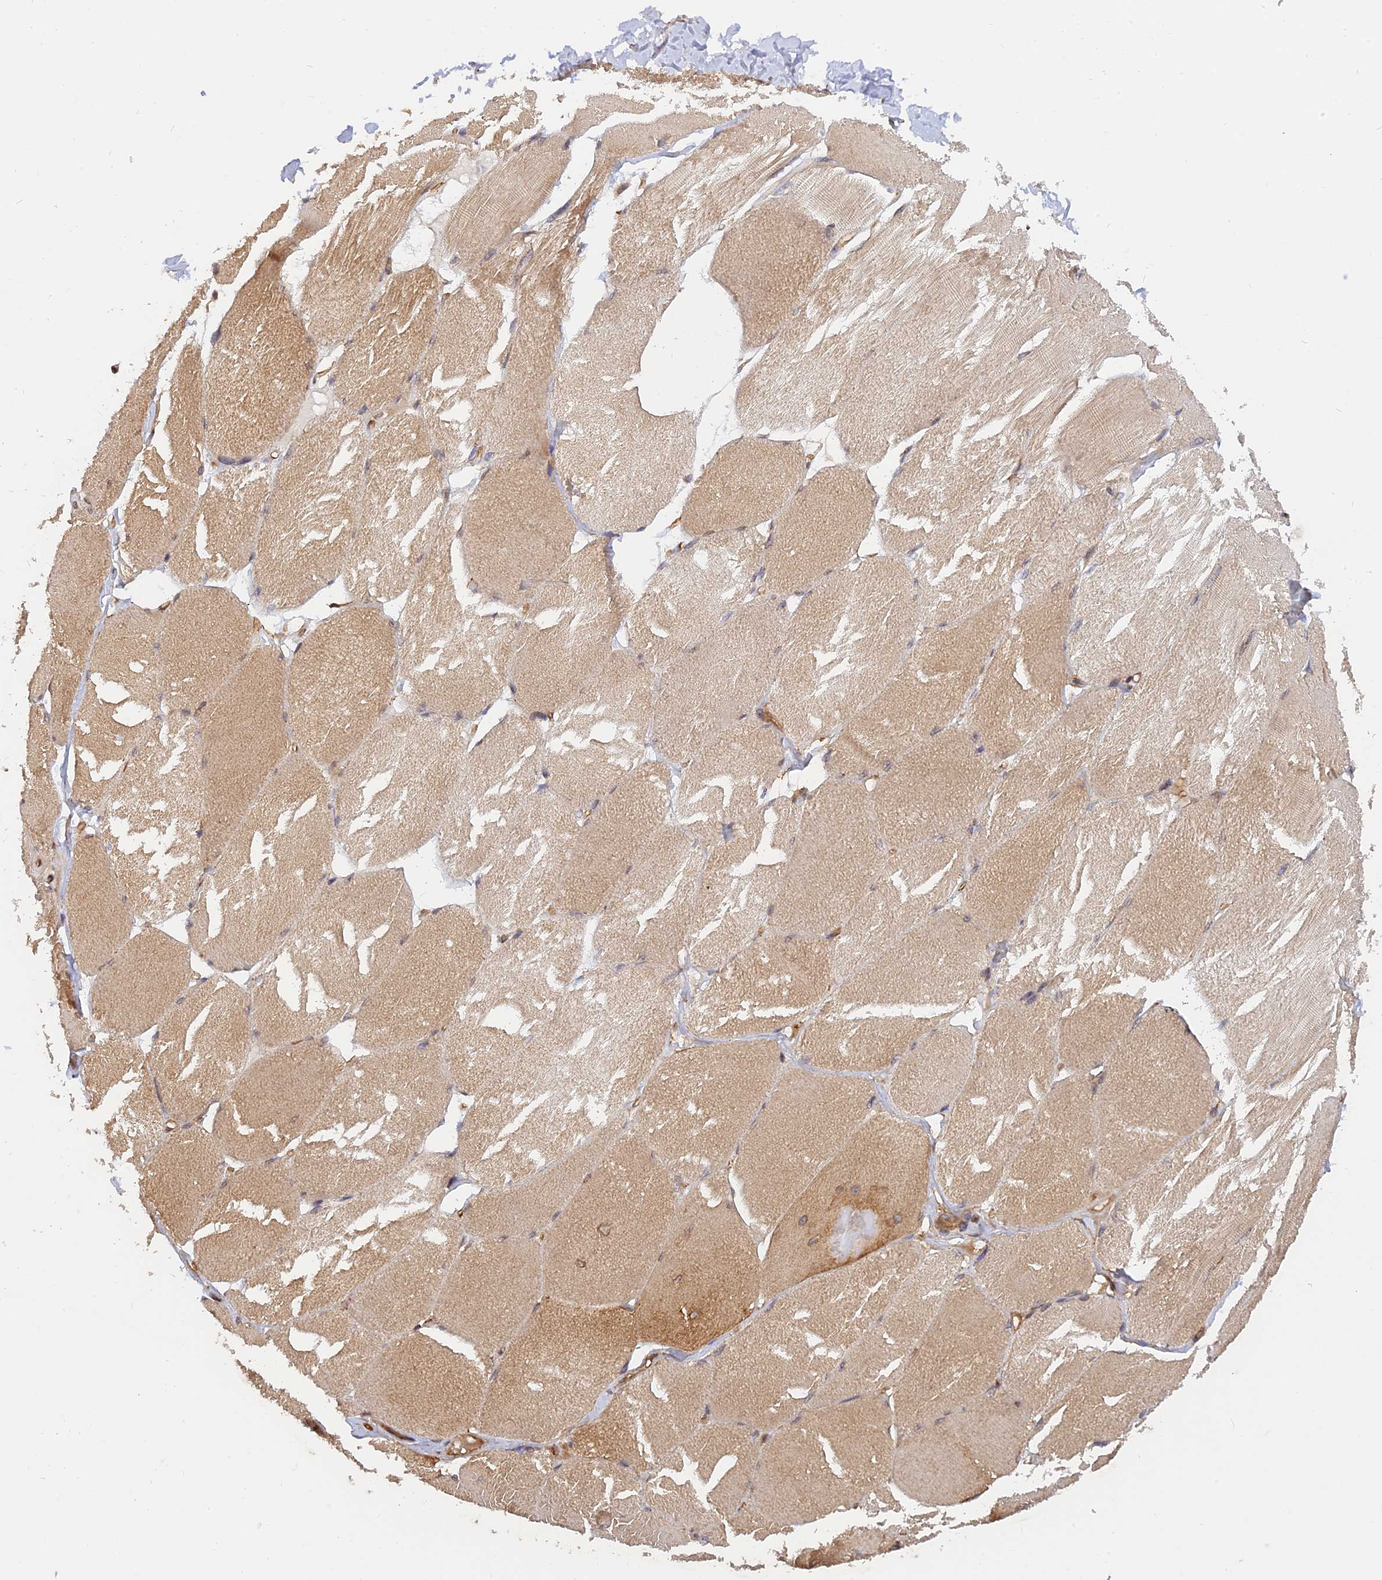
{"staining": {"intensity": "moderate", "quantity": ">75%", "location": "cytoplasmic/membranous"}, "tissue": "skeletal muscle", "cell_type": "Myocytes", "image_type": "normal", "snomed": [{"axis": "morphology", "description": "Normal tissue, NOS"}, {"axis": "topography", "description": "Skin"}, {"axis": "topography", "description": "Skeletal muscle"}], "caption": "High-magnification brightfield microscopy of unremarkable skeletal muscle stained with DAB (3,3'-diaminobenzidine) (brown) and counterstained with hematoxylin (blue). myocytes exhibit moderate cytoplasmic/membranous positivity is identified in about>75% of cells.", "gene": "WDR41", "patient": {"sex": "male", "age": 83}}